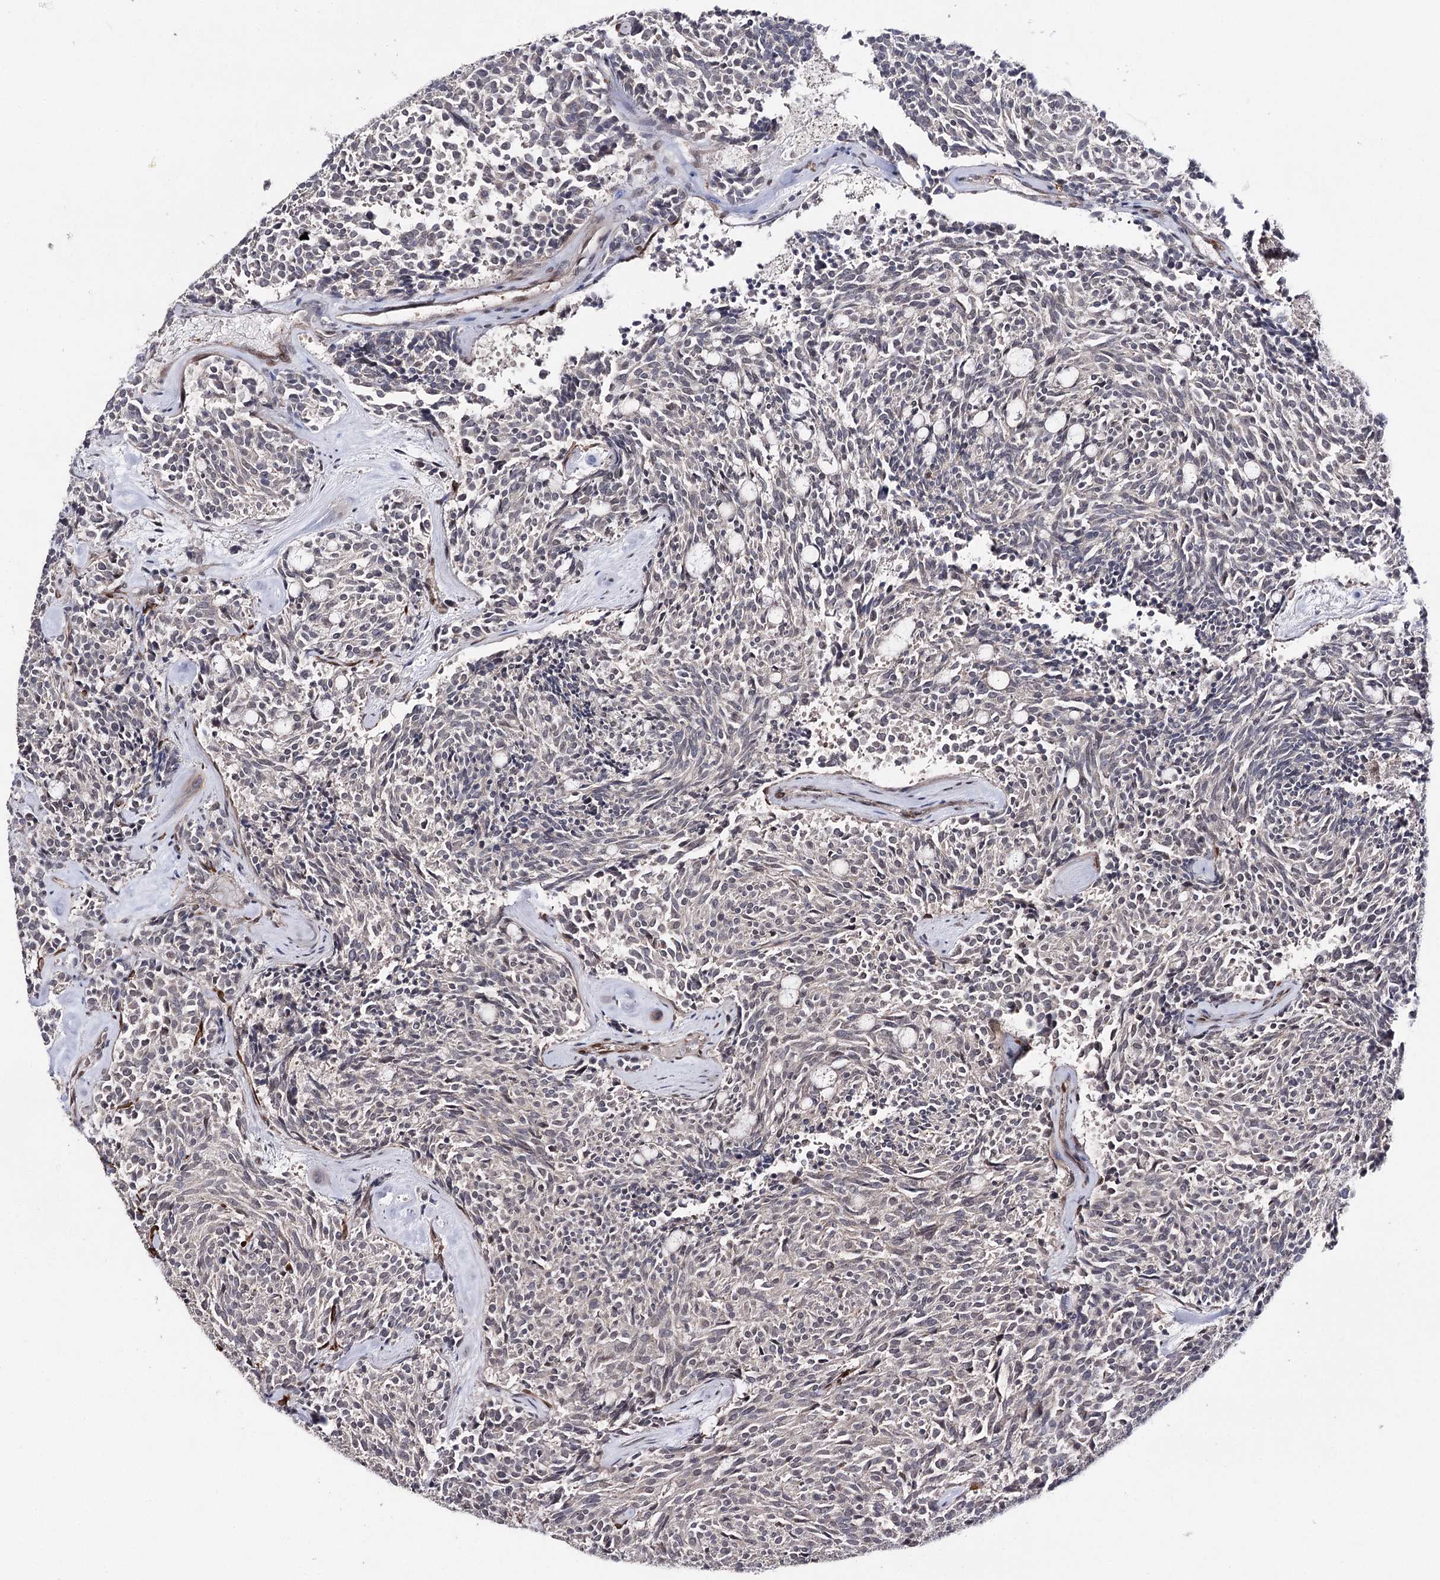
{"staining": {"intensity": "negative", "quantity": "none", "location": "none"}, "tissue": "carcinoid", "cell_type": "Tumor cells", "image_type": "cancer", "snomed": [{"axis": "morphology", "description": "Carcinoid, malignant, NOS"}, {"axis": "topography", "description": "Pancreas"}], "caption": "This is an immunohistochemistry (IHC) micrograph of human carcinoid. There is no positivity in tumor cells.", "gene": "HSD11B2", "patient": {"sex": "female", "age": 54}}